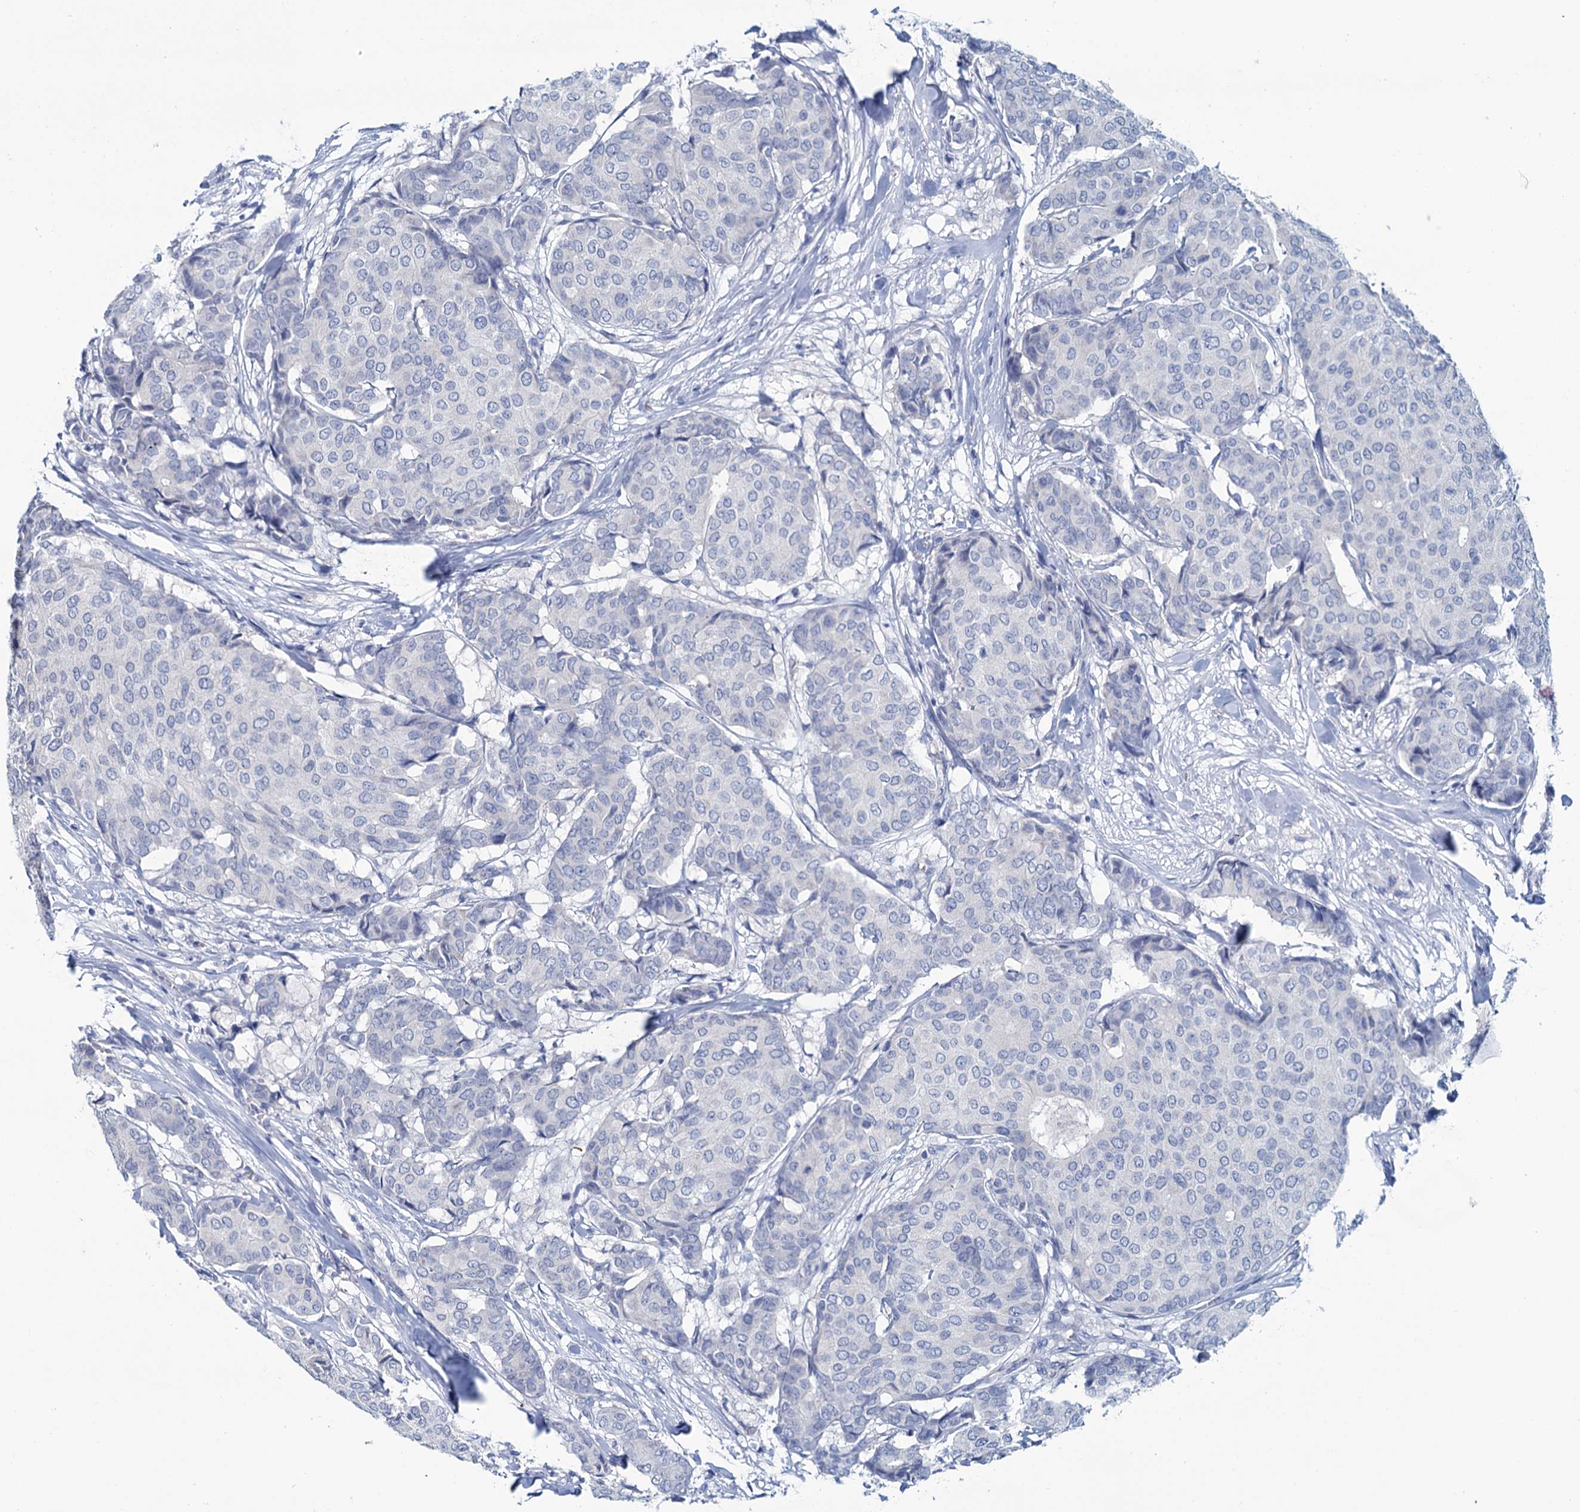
{"staining": {"intensity": "negative", "quantity": "none", "location": "none"}, "tissue": "breast cancer", "cell_type": "Tumor cells", "image_type": "cancer", "snomed": [{"axis": "morphology", "description": "Duct carcinoma"}, {"axis": "topography", "description": "Breast"}], "caption": "IHC photomicrograph of neoplastic tissue: human breast intraductal carcinoma stained with DAB (3,3'-diaminobenzidine) exhibits no significant protein expression in tumor cells.", "gene": "MYOZ3", "patient": {"sex": "female", "age": 75}}